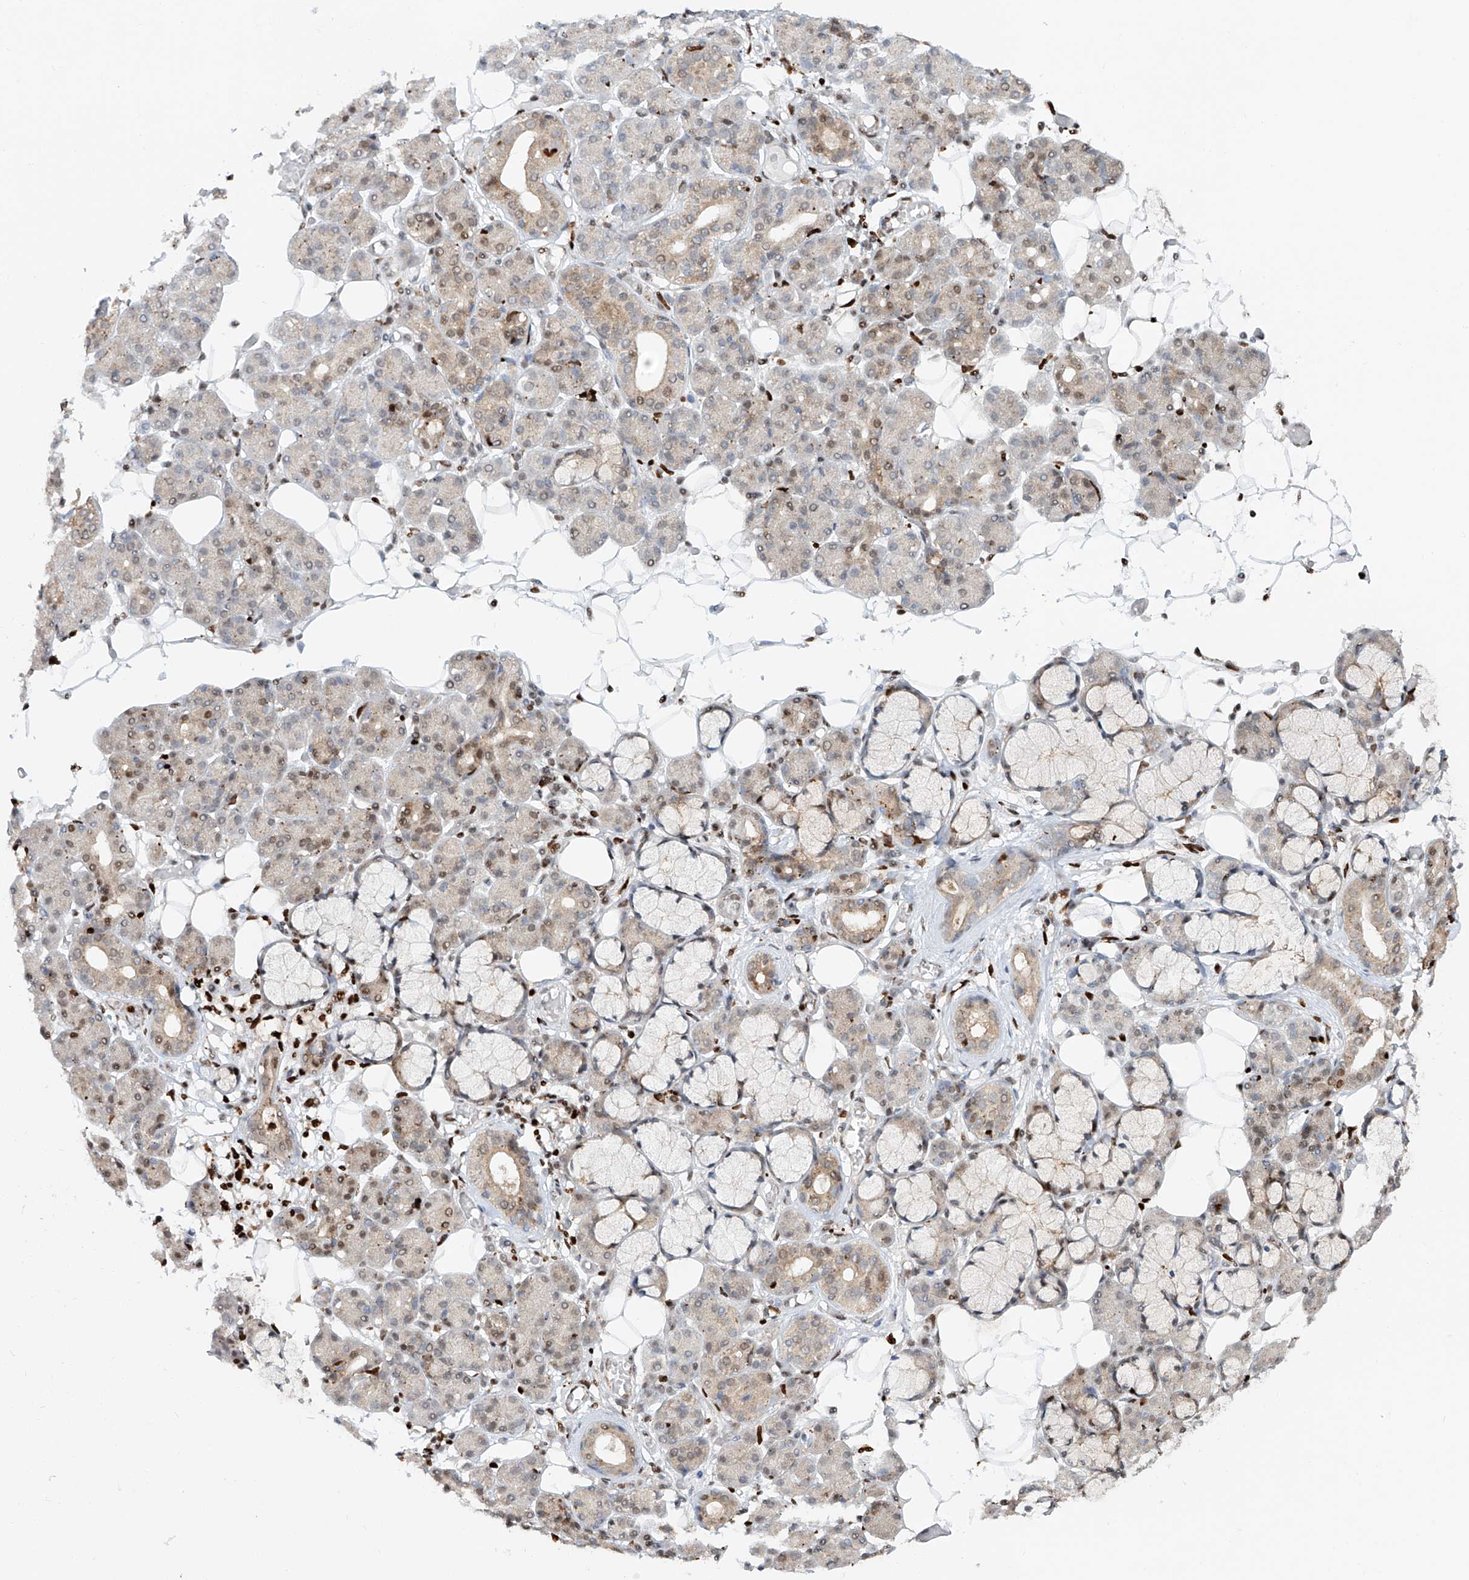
{"staining": {"intensity": "weak", "quantity": "<25%", "location": "cytoplasmic/membranous,nuclear"}, "tissue": "salivary gland", "cell_type": "Glandular cells", "image_type": "normal", "snomed": [{"axis": "morphology", "description": "Normal tissue, NOS"}, {"axis": "topography", "description": "Salivary gland"}], "caption": "Immunohistochemistry (IHC) histopathology image of normal human salivary gland stained for a protein (brown), which shows no positivity in glandular cells.", "gene": "DZIP1L", "patient": {"sex": "male", "age": 63}}